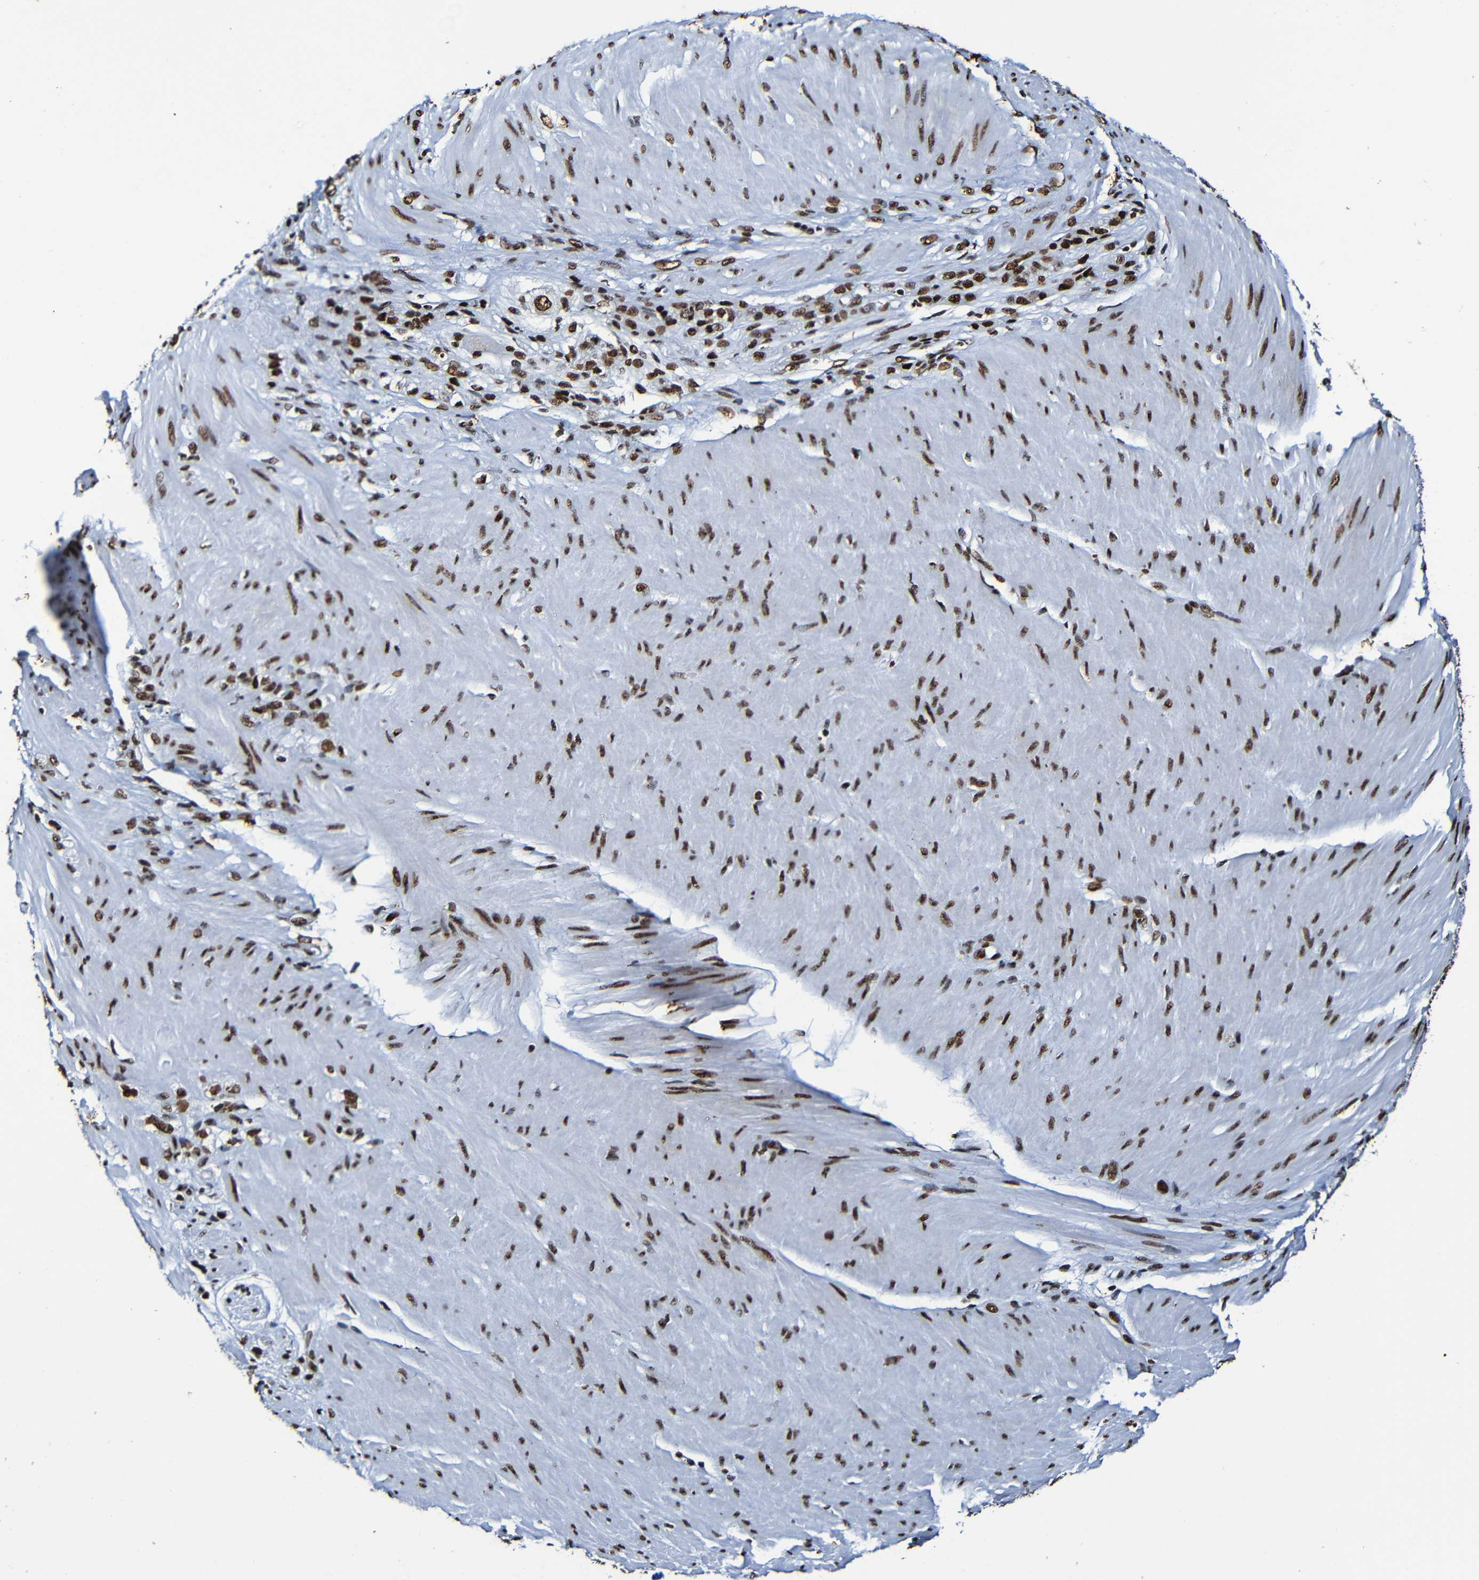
{"staining": {"intensity": "strong", "quantity": ">75%", "location": "nuclear"}, "tissue": "stomach cancer", "cell_type": "Tumor cells", "image_type": "cancer", "snomed": [{"axis": "morphology", "description": "Adenocarcinoma, NOS"}, {"axis": "topography", "description": "Stomach"}], "caption": "Brown immunohistochemical staining in human adenocarcinoma (stomach) exhibits strong nuclear staining in about >75% of tumor cells. (Stains: DAB (3,3'-diaminobenzidine) in brown, nuclei in blue, Microscopy: brightfield microscopy at high magnification).", "gene": "SRSF3", "patient": {"sex": "male", "age": 82}}